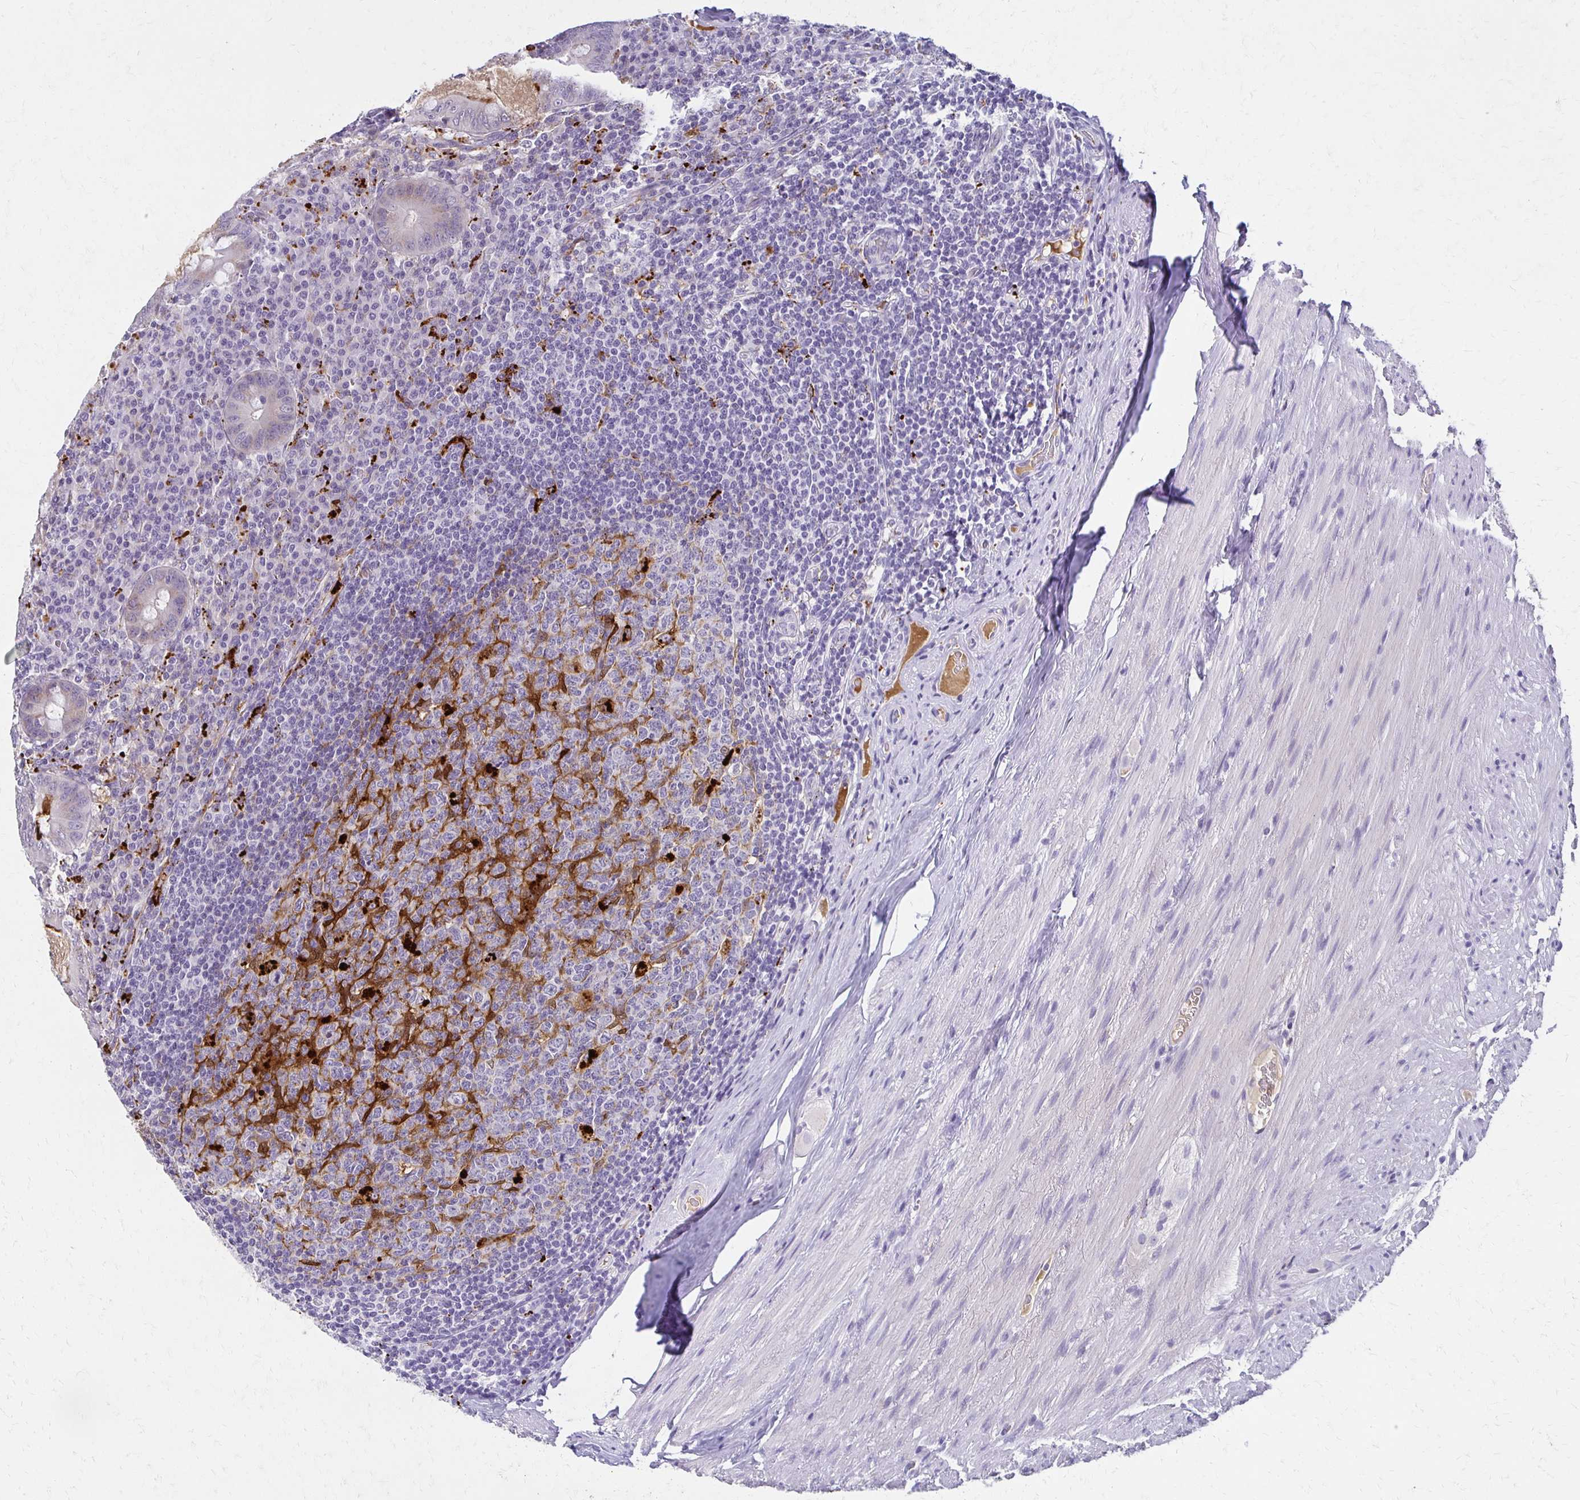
{"staining": {"intensity": "weak", "quantity": "<25%", "location": "cytoplasmic/membranous"}, "tissue": "appendix", "cell_type": "Glandular cells", "image_type": "normal", "snomed": [{"axis": "morphology", "description": "Normal tissue, NOS"}, {"axis": "topography", "description": "Appendix"}], "caption": "Histopathology image shows no protein staining in glandular cells of normal appendix. (Stains: DAB immunohistochemistry with hematoxylin counter stain, Microscopy: brightfield microscopy at high magnification).", "gene": "BBS12", "patient": {"sex": "male", "age": 71}}